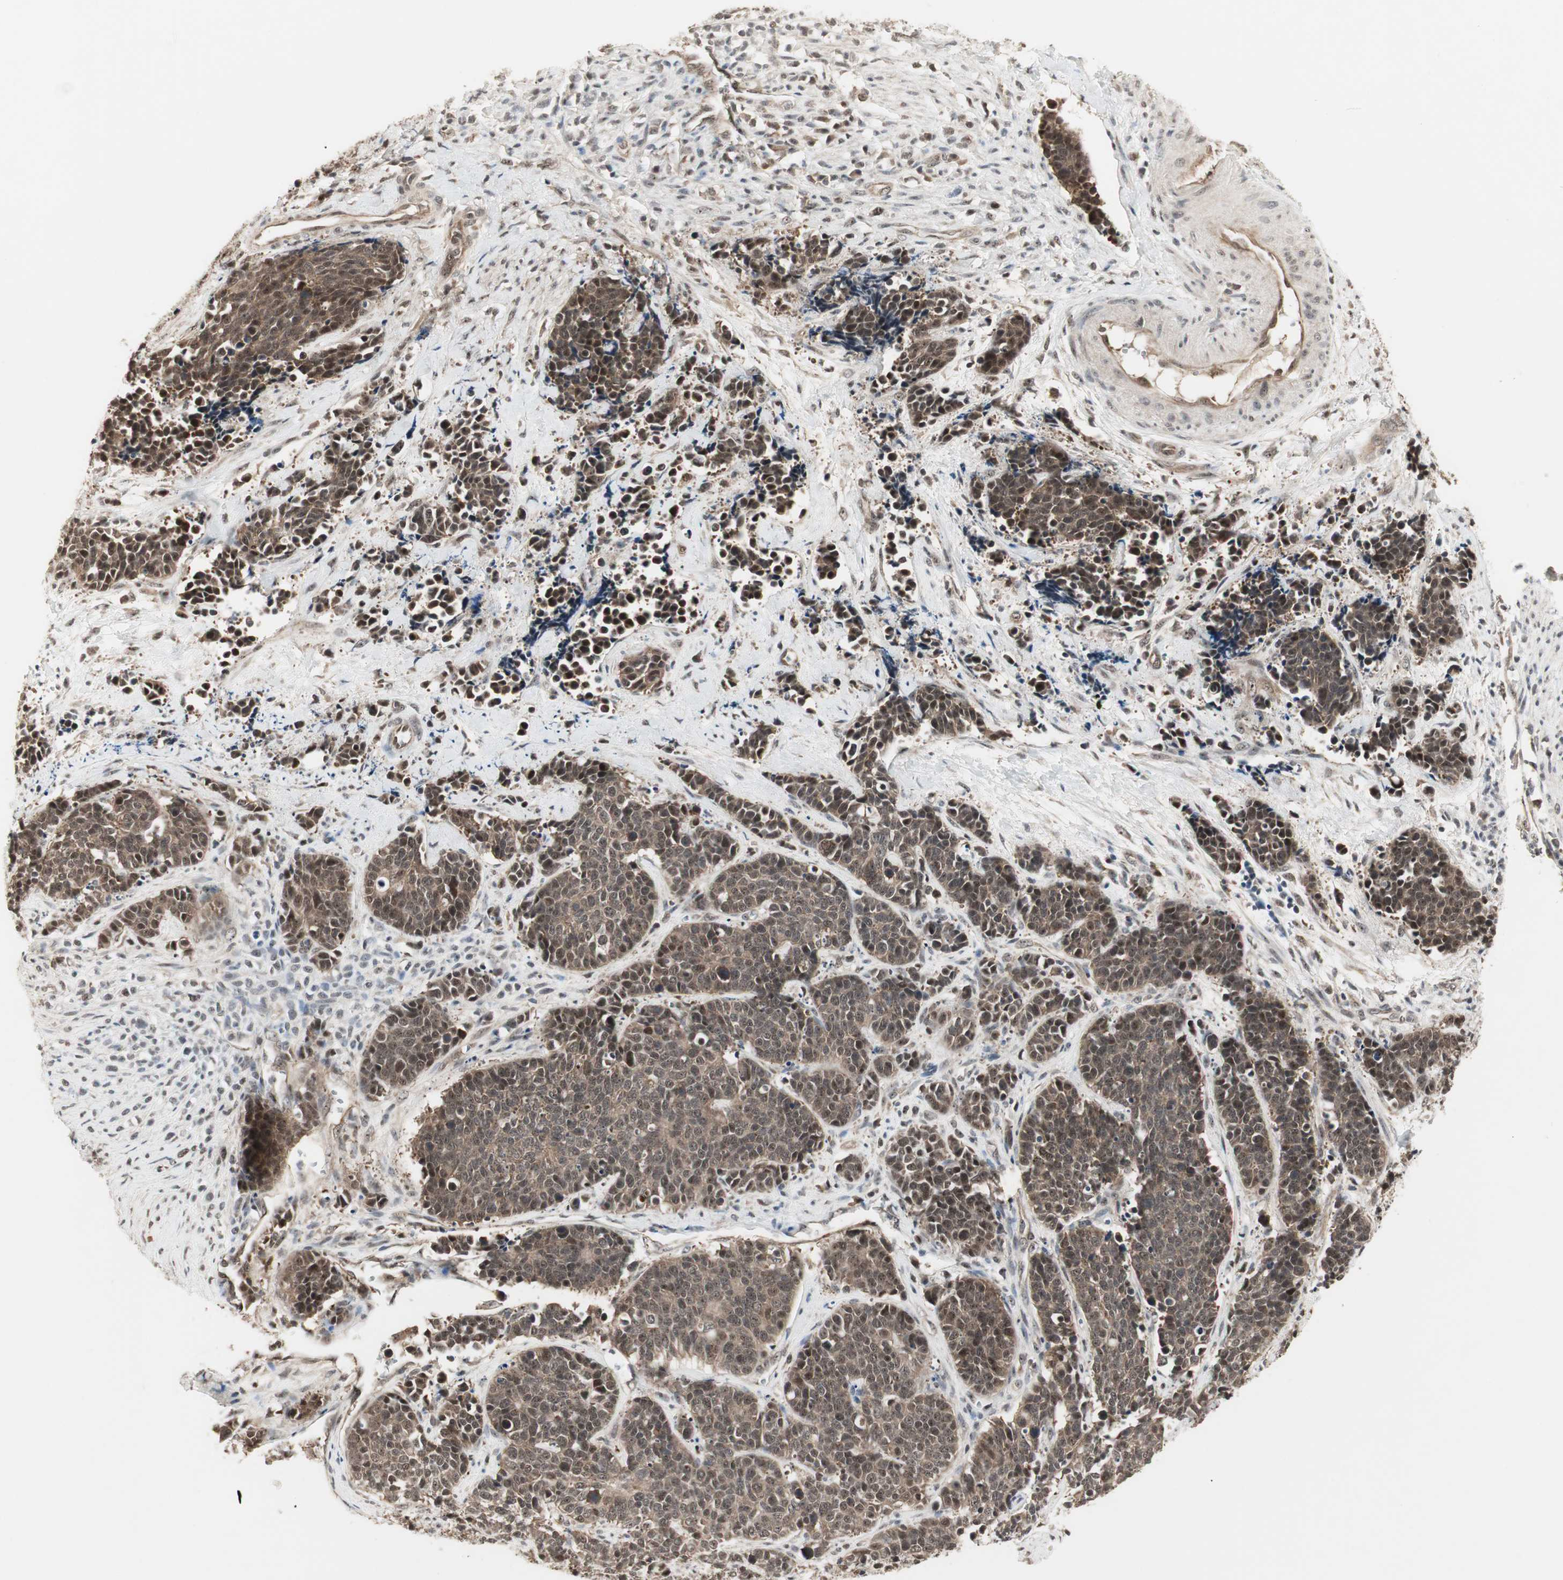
{"staining": {"intensity": "moderate", "quantity": ">75%", "location": "cytoplasmic/membranous,nuclear"}, "tissue": "cervical cancer", "cell_type": "Tumor cells", "image_type": "cancer", "snomed": [{"axis": "morphology", "description": "Squamous cell carcinoma, NOS"}, {"axis": "topography", "description": "Cervix"}], "caption": "A medium amount of moderate cytoplasmic/membranous and nuclear expression is identified in about >75% of tumor cells in cervical squamous cell carcinoma tissue. (DAB (3,3'-diaminobenzidine) IHC with brightfield microscopy, high magnification).", "gene": "CSNK2B", "patient": {"sex": "female", "age": 35}}